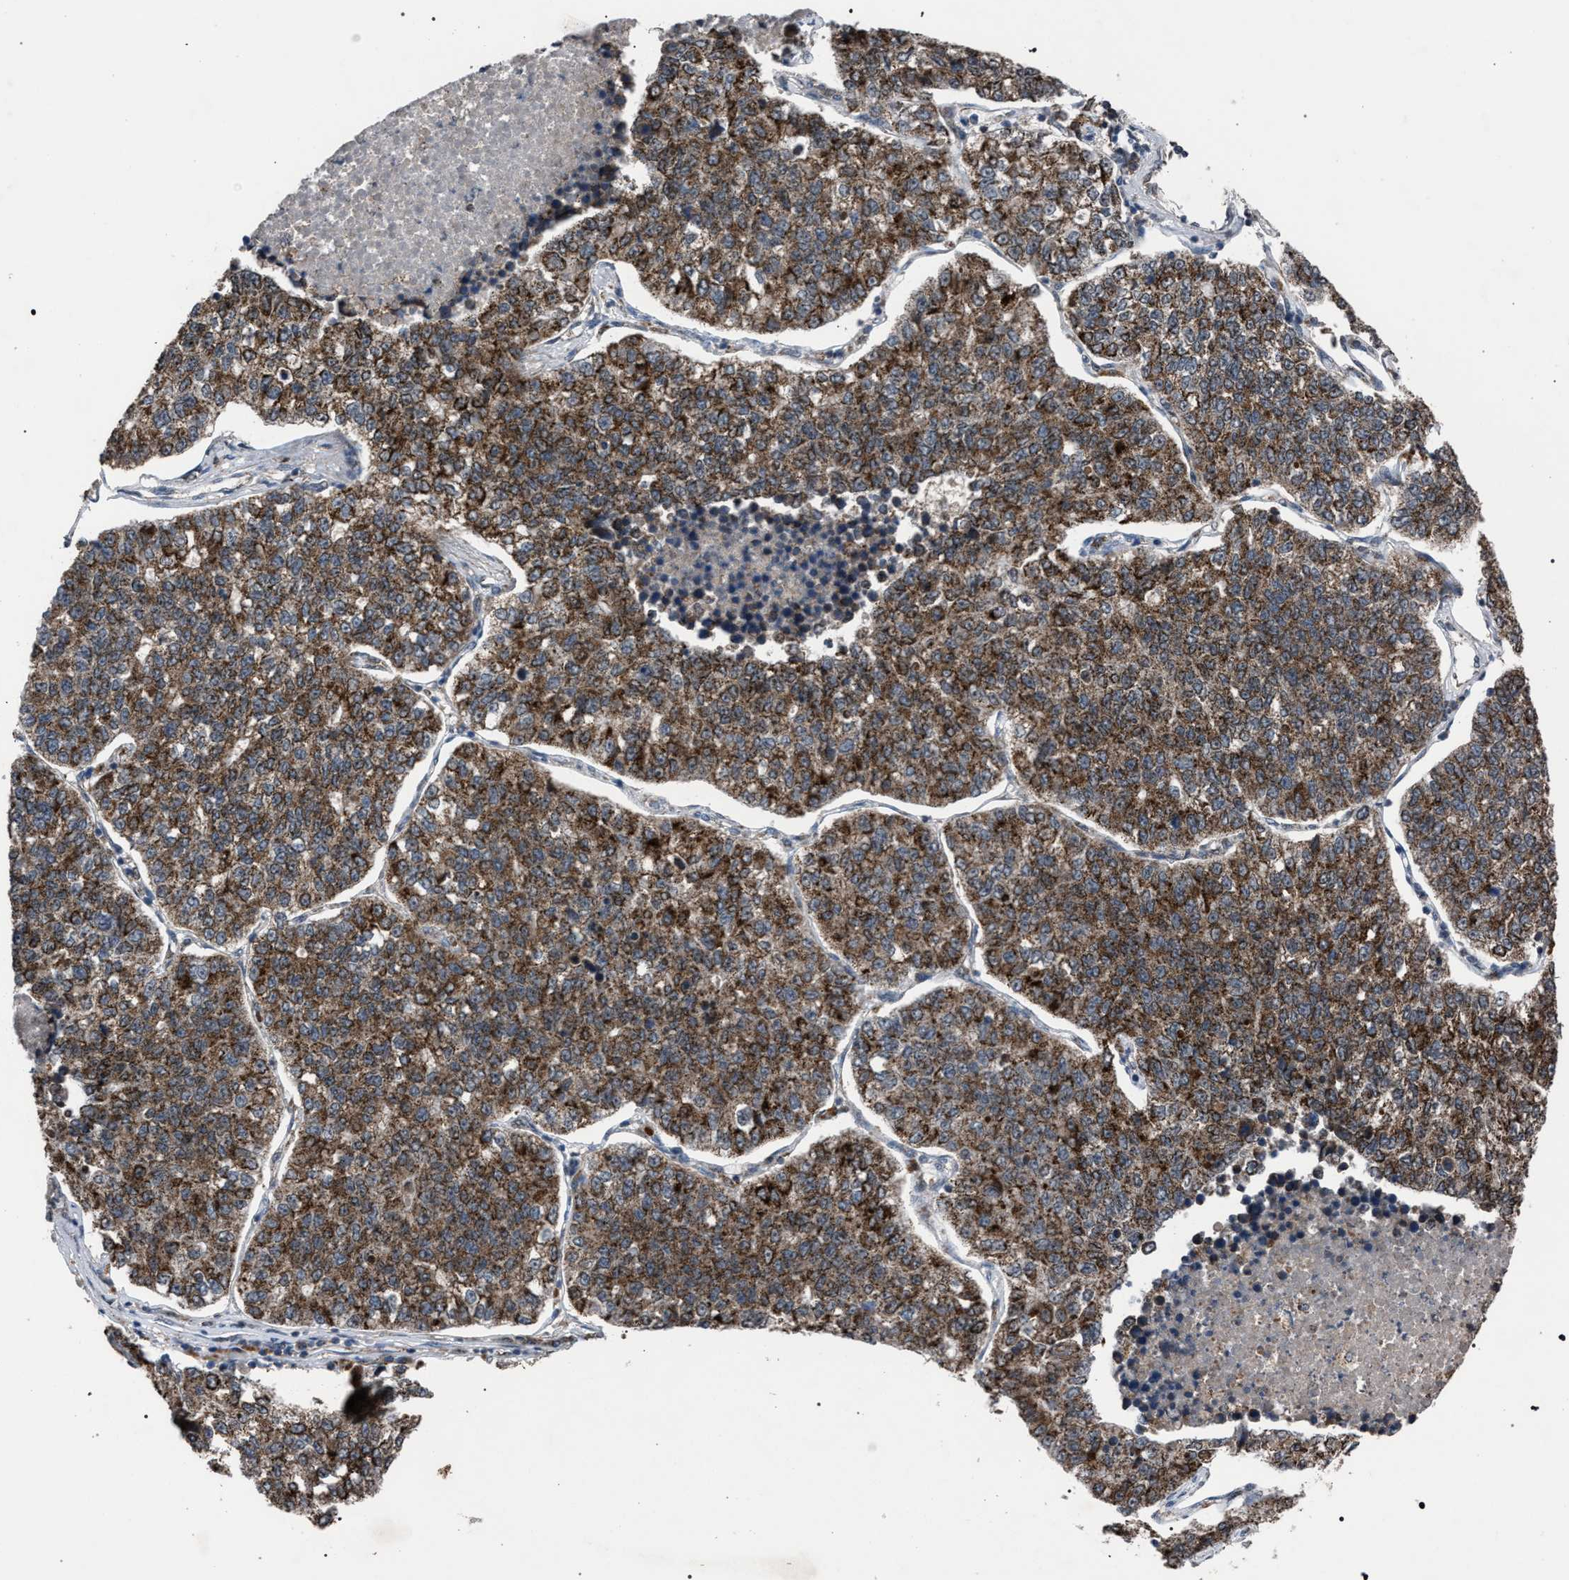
{"staining": {"intensity": "moderate", "quantity": ">75%", "location": "cytoplasmic/membranous"}, "tissue": "lung cancer", "cell_type": "Tumor cells", "image_type": "cancer", "snomed": [{"axis": "morphology", "description": "Adenocarcinoma, NOS"}, {"axis": "topography", "description": "Lung"}], "caption": "This image exhibits adenocarcinoma (lung) stained with IHC to label a protein in brown. The cytoplasmic/membranous of tumor cells show moderate positivity for the protein. Nuclei are counter-stained blue.", "gene": "HSD17B4", "patient": {"sex": "male", "age": 49}}